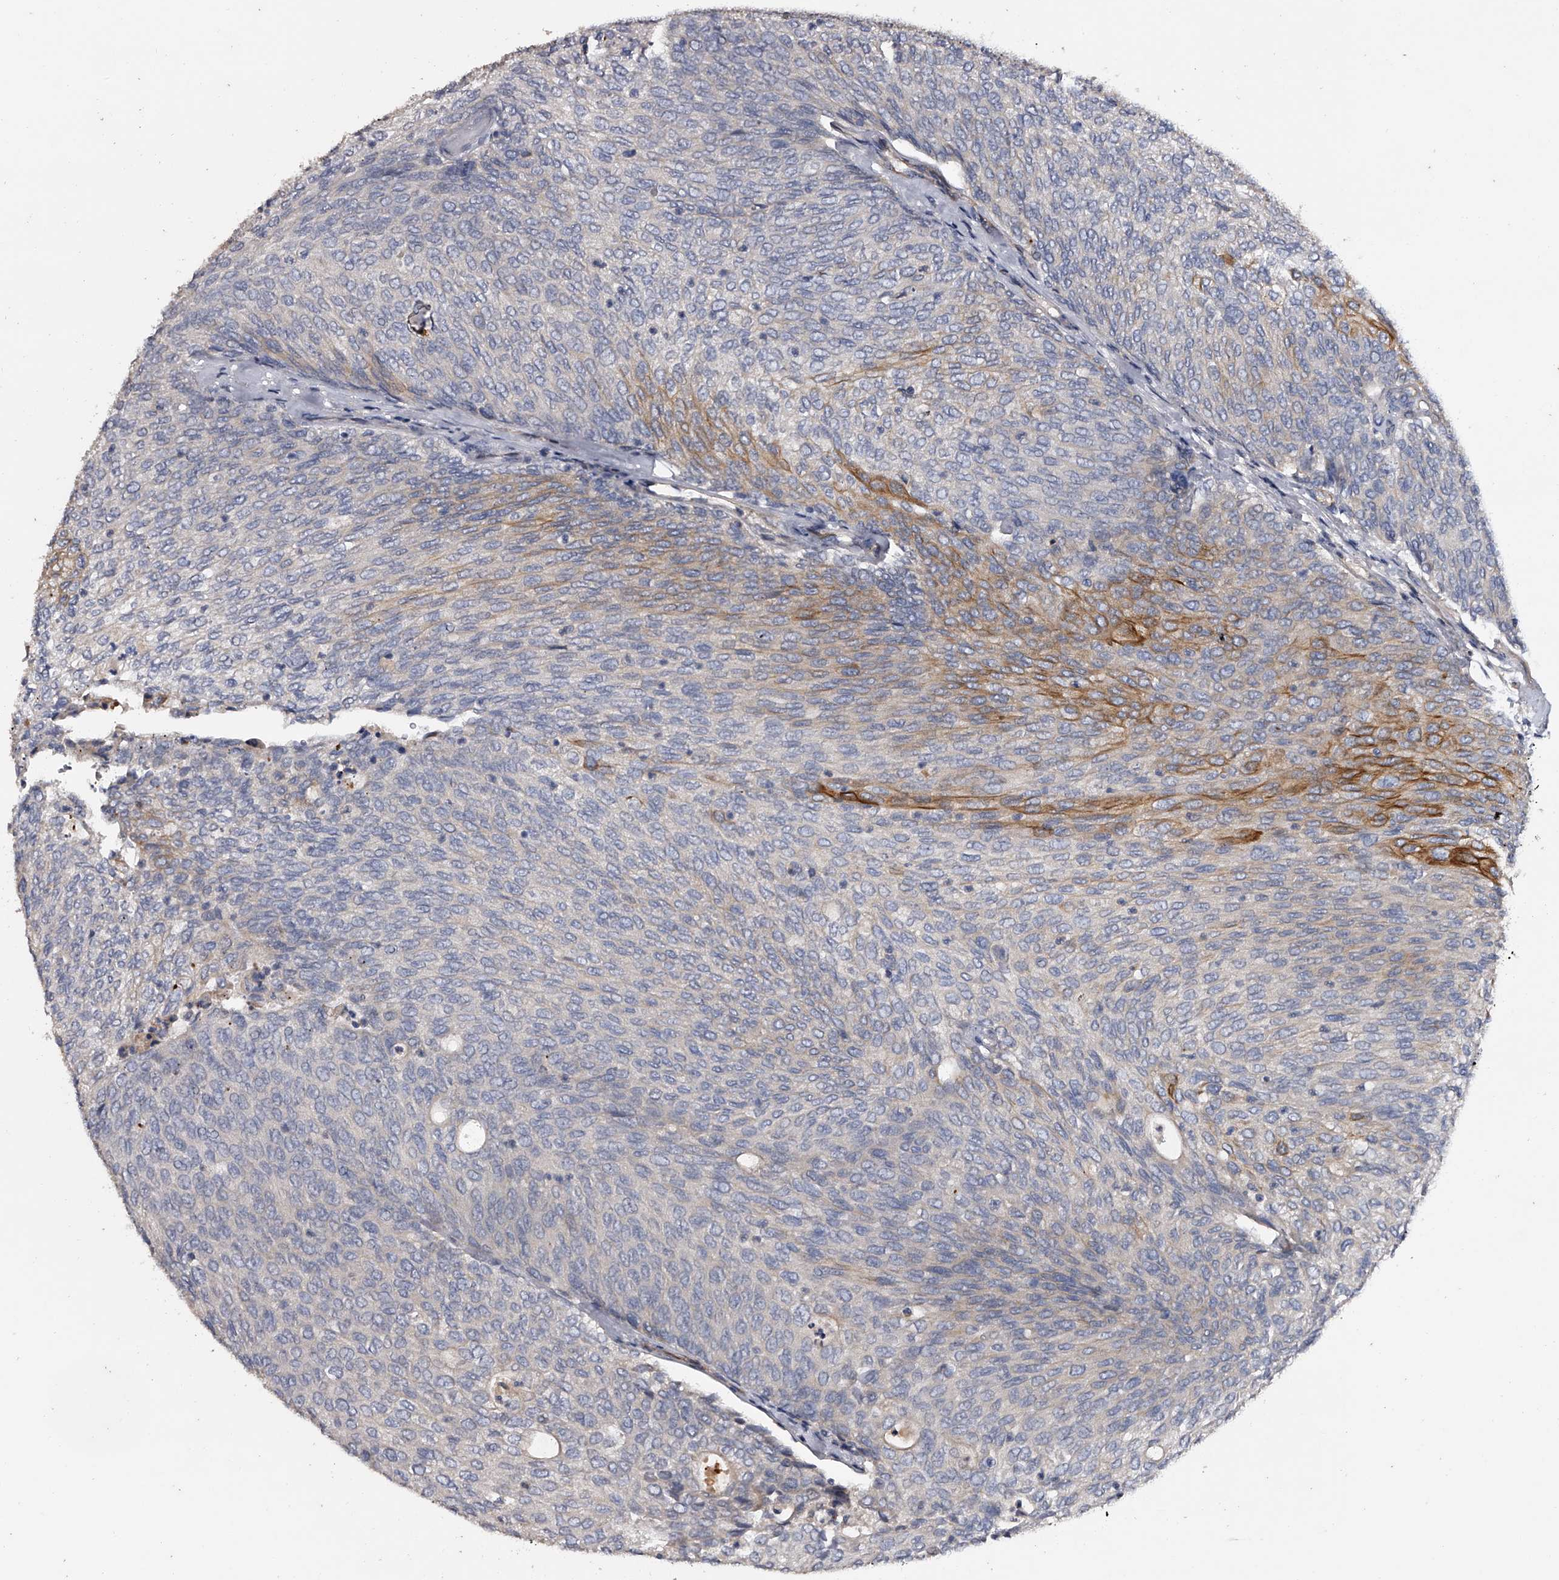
{"staining": {"intensity": "moderate", "quantity": "<25%", "location": "cytoplasmic/membranous"}, "tissue": "urothelial cancer", "cell_type": "Tumor cells", "image_type": "cancer", "snomed": [{"axis": "morphology", "description": "Urothelial carcinoma, Low grade"}, {"axis": "topography", "description": "Urinary bladder"}], "caption": "The micrograph reveals immunohistochemical staining of urothelial carcinoma (low-grade). There is moderate cytoplasmic/membranous positivity is identified in about <25% of tumor cells.", "gene": "MDN1", "patient": {"sex": "female", "age": 79}}